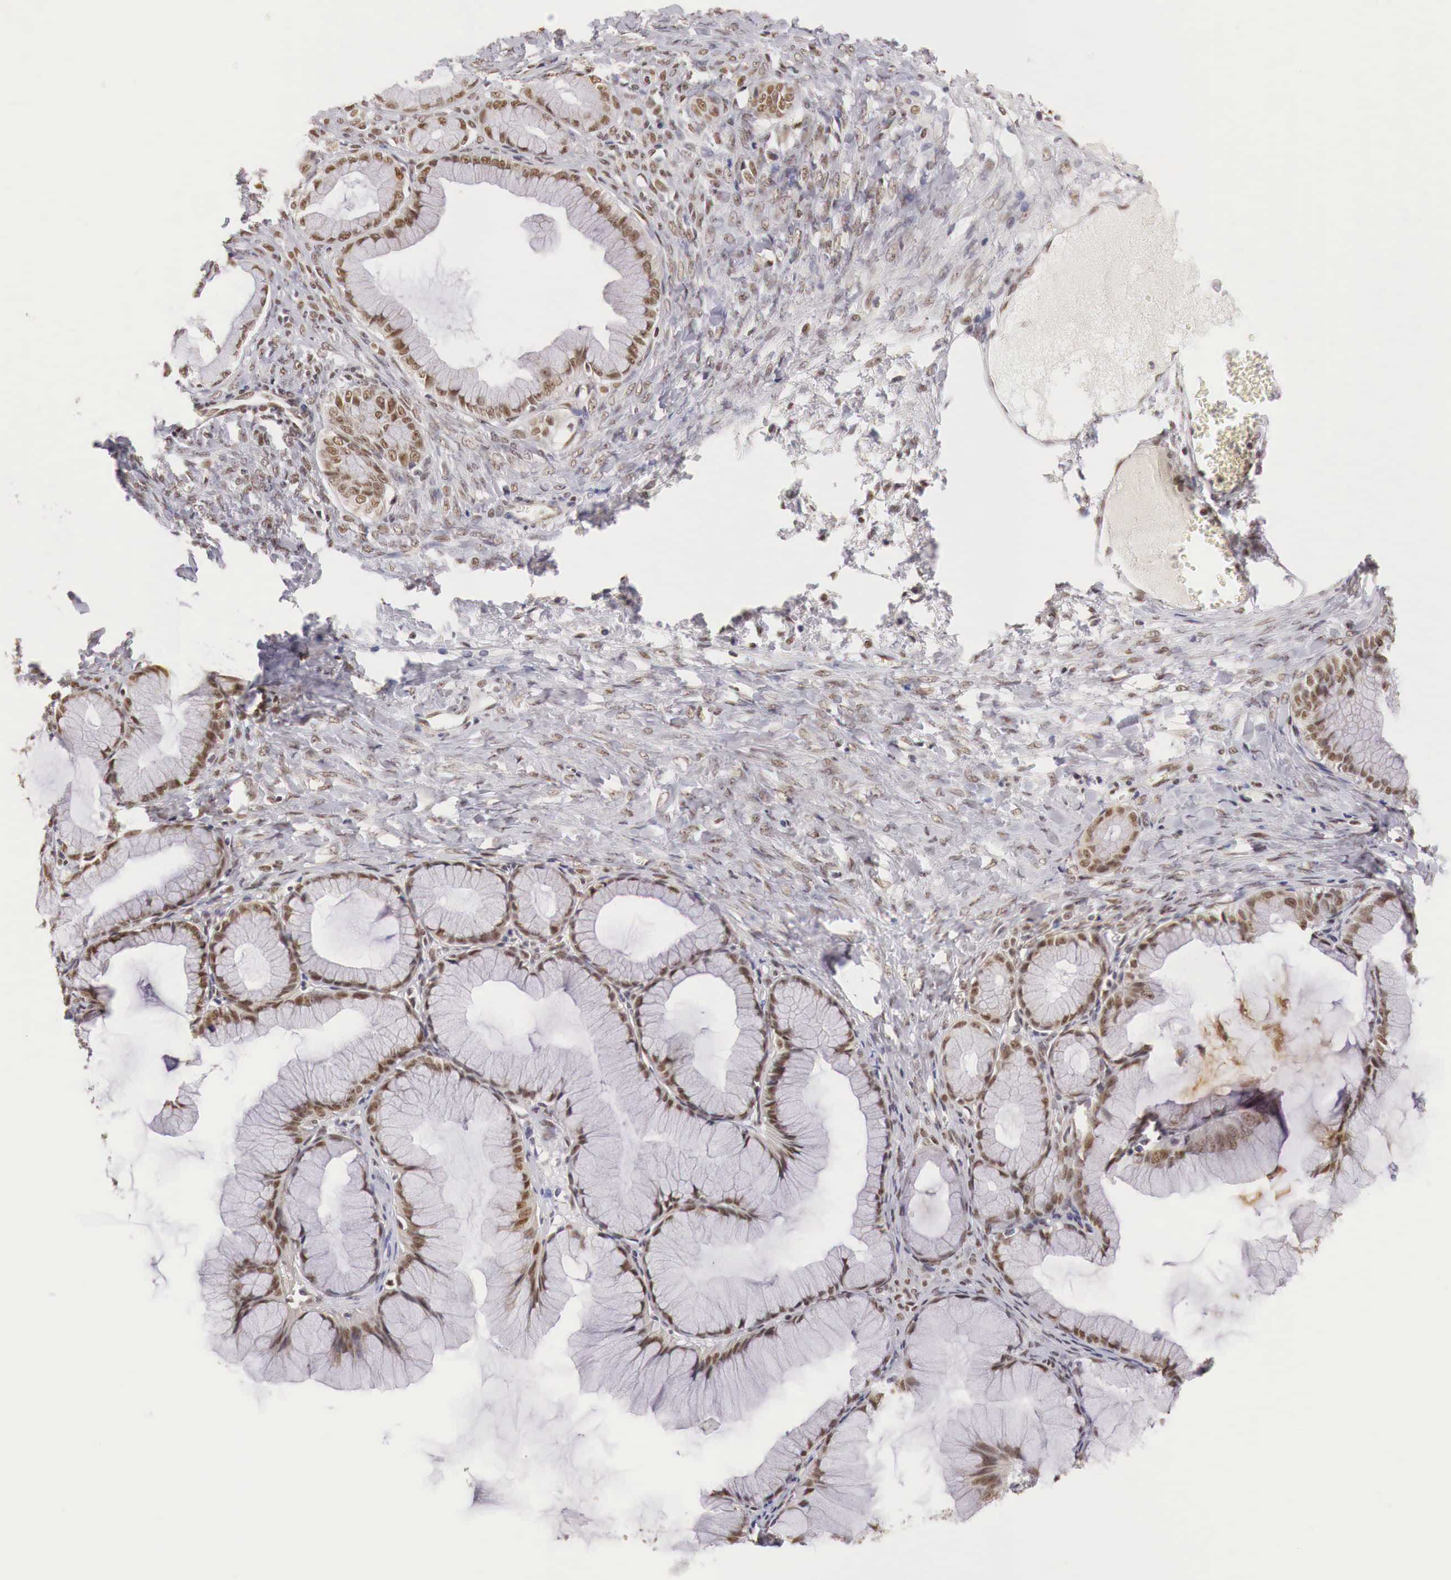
{"staining": {"intensity": "weak", "quantity": ">75%", "location": "nuclear"}, "tissue": "ovarian cancer", "cell_type": "Tumor cells", "image_type": "cancer", "snomed": [{"axis": "morphology", "description": "Cystadenocarcinoma, mucinous, NOS"}, {"axis": "topography", "description": "Ovary"}], "caption": "DAB immunohistochemical staining of human ovarian cancer displays weak nuclear protein staining in about >75% of tumor cells.", "gene": "GPKOW", "patient": {"sex": "female", "age": 41}}